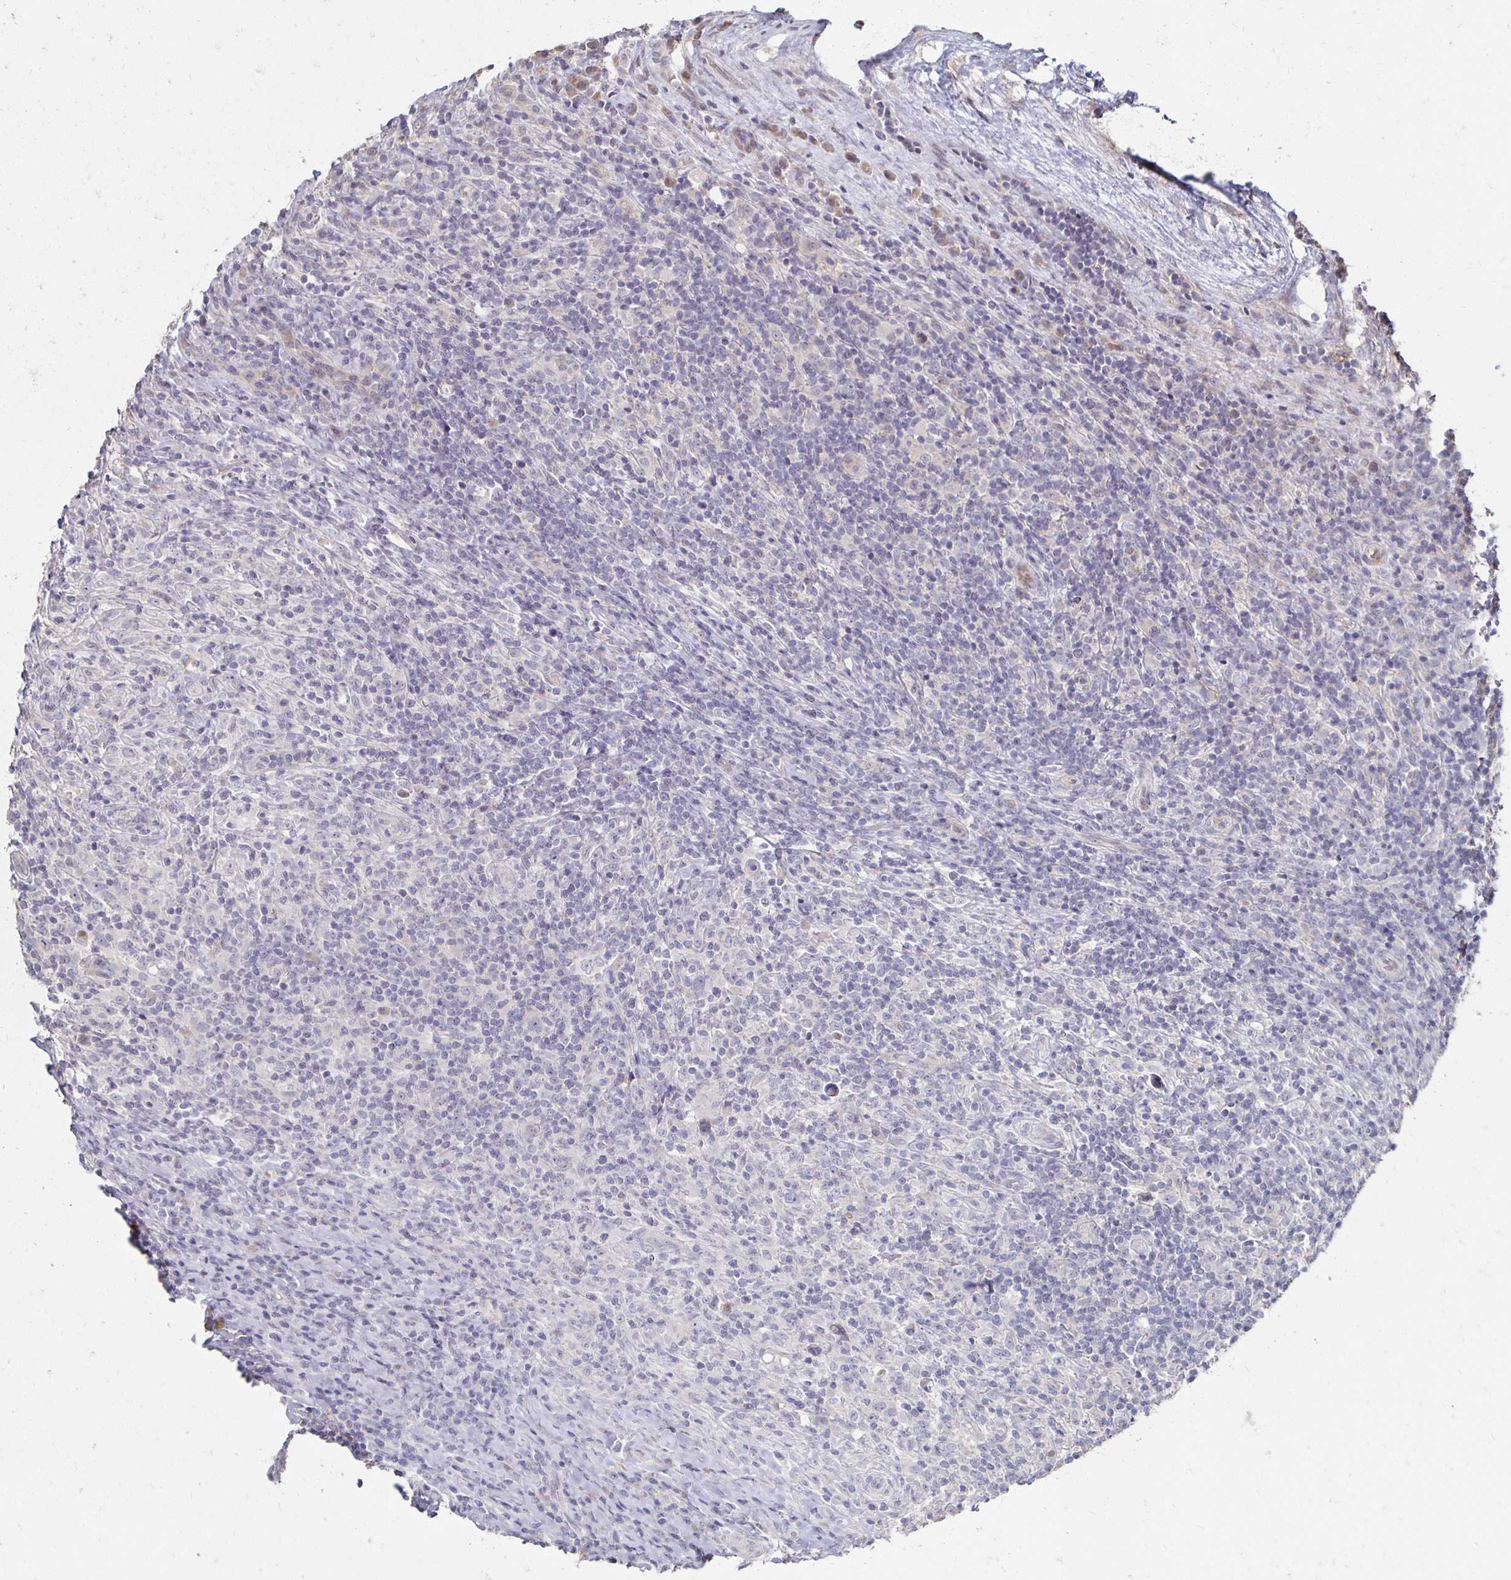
{"staining": {"intensity": "negative", "quantity": "none", "location": "none"}, "tissue": "lymphoma", "cell_type": "Tumor cells", "image_type": "cancer", "snomed": [{"axis": "morphology", "description": "Hodgkin's disease, NOS"}, {"axis": "topography", "description": "Lymph node"}], "caption": "Tumor cells show no significant positivity in Hodgkin's disease.", "gene": "ZNF727", "patient": {"sex": "female", "age": 18}}